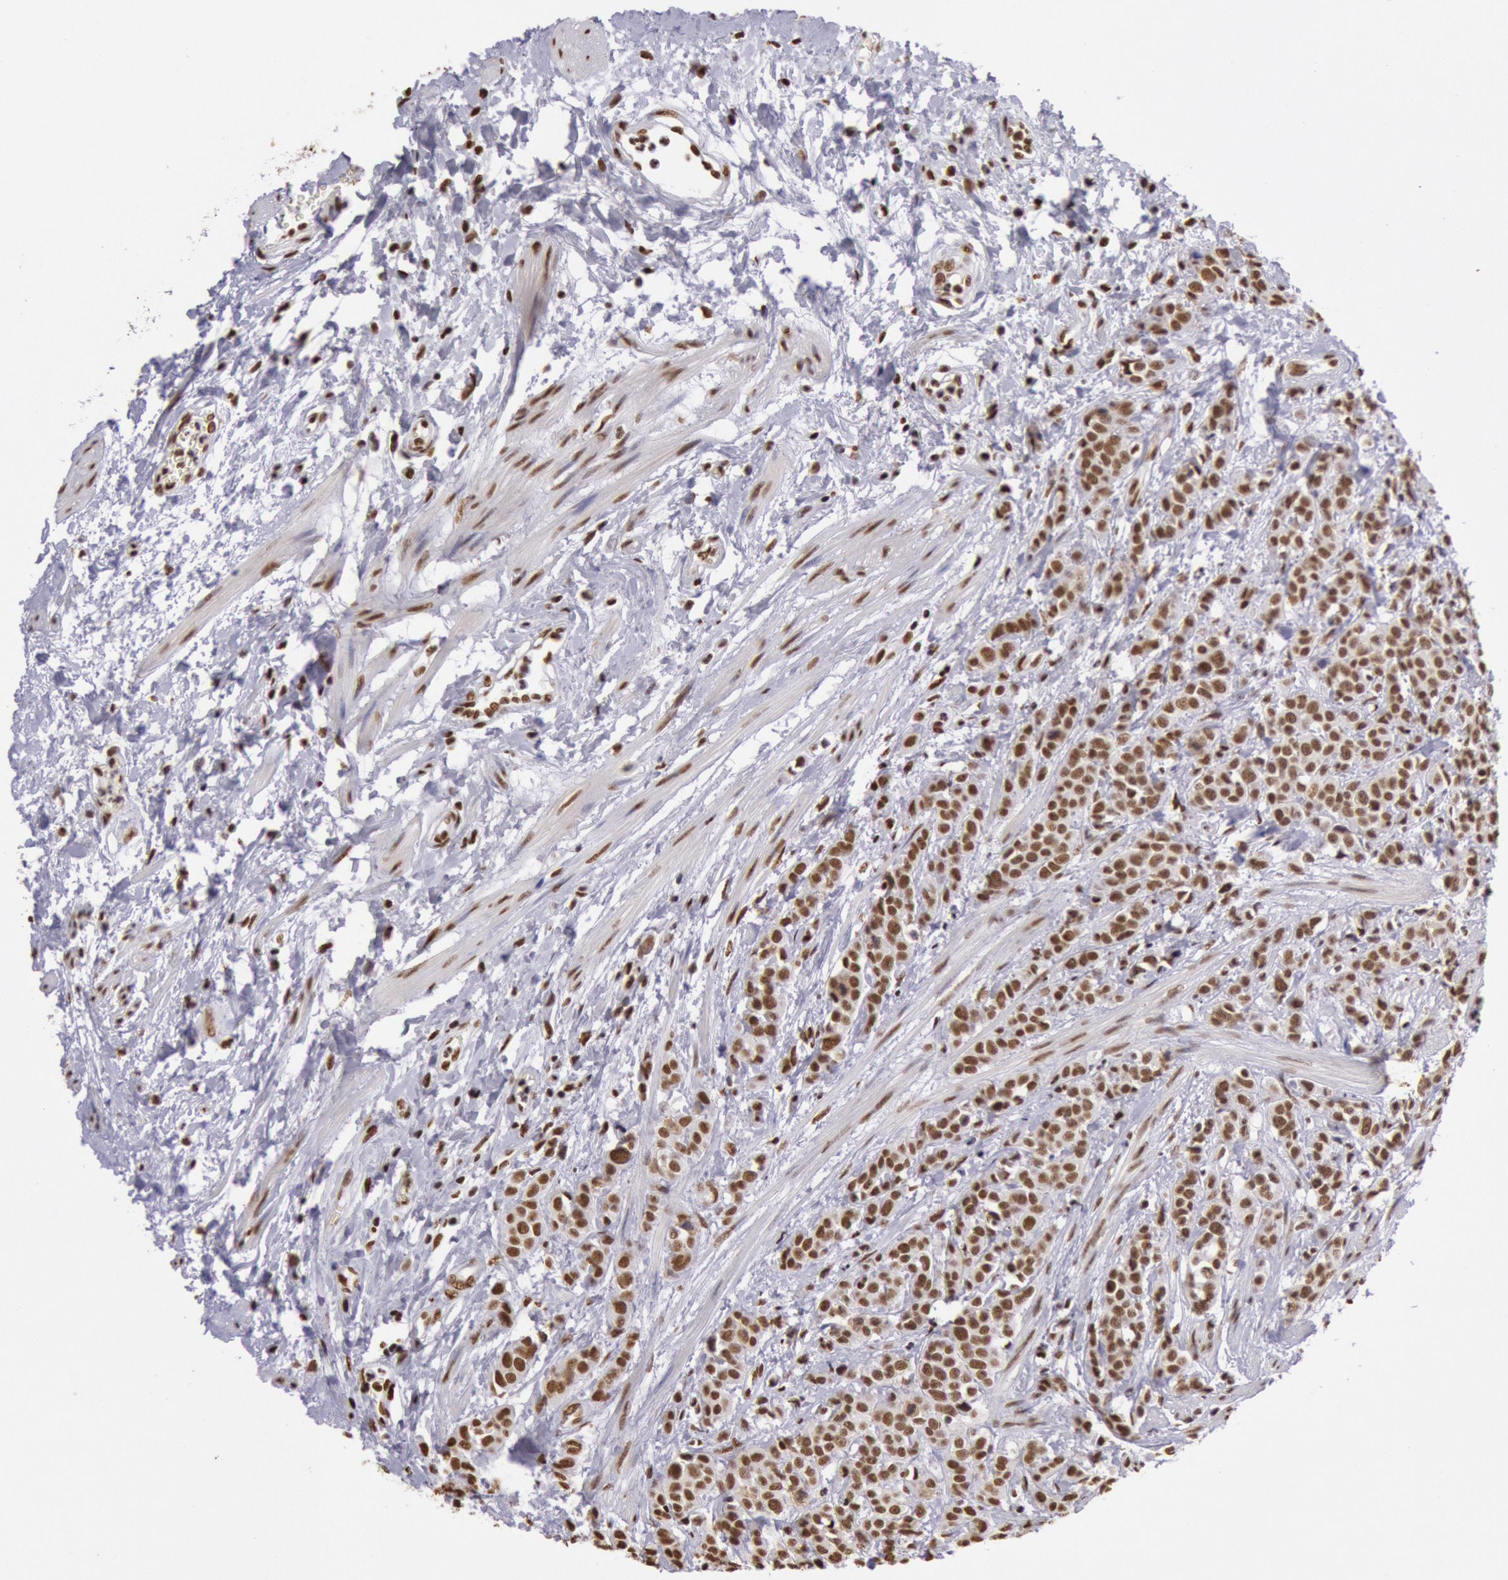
{"staining": {"intensity": "moderate", "quantity": ">75%", "location": "nuclear"}, "tissue": "urothelial cancer", "cell_type": "Tumor cells", "image_type": "cancer", "snomed": [{"axis": "morphology", "description": "Urothelial carcinoma, High grade"}, {"axis": "topography", "description": "Urinary bladder"}], "caption": "Urothelial carcinoma (high-grade) stained with immunohistochemistry exhibits moderate nuclear staining in about >75% of tumor cells.", "gene": "HNRNPH2", "patient": {"sex": "male", "age": 56}}